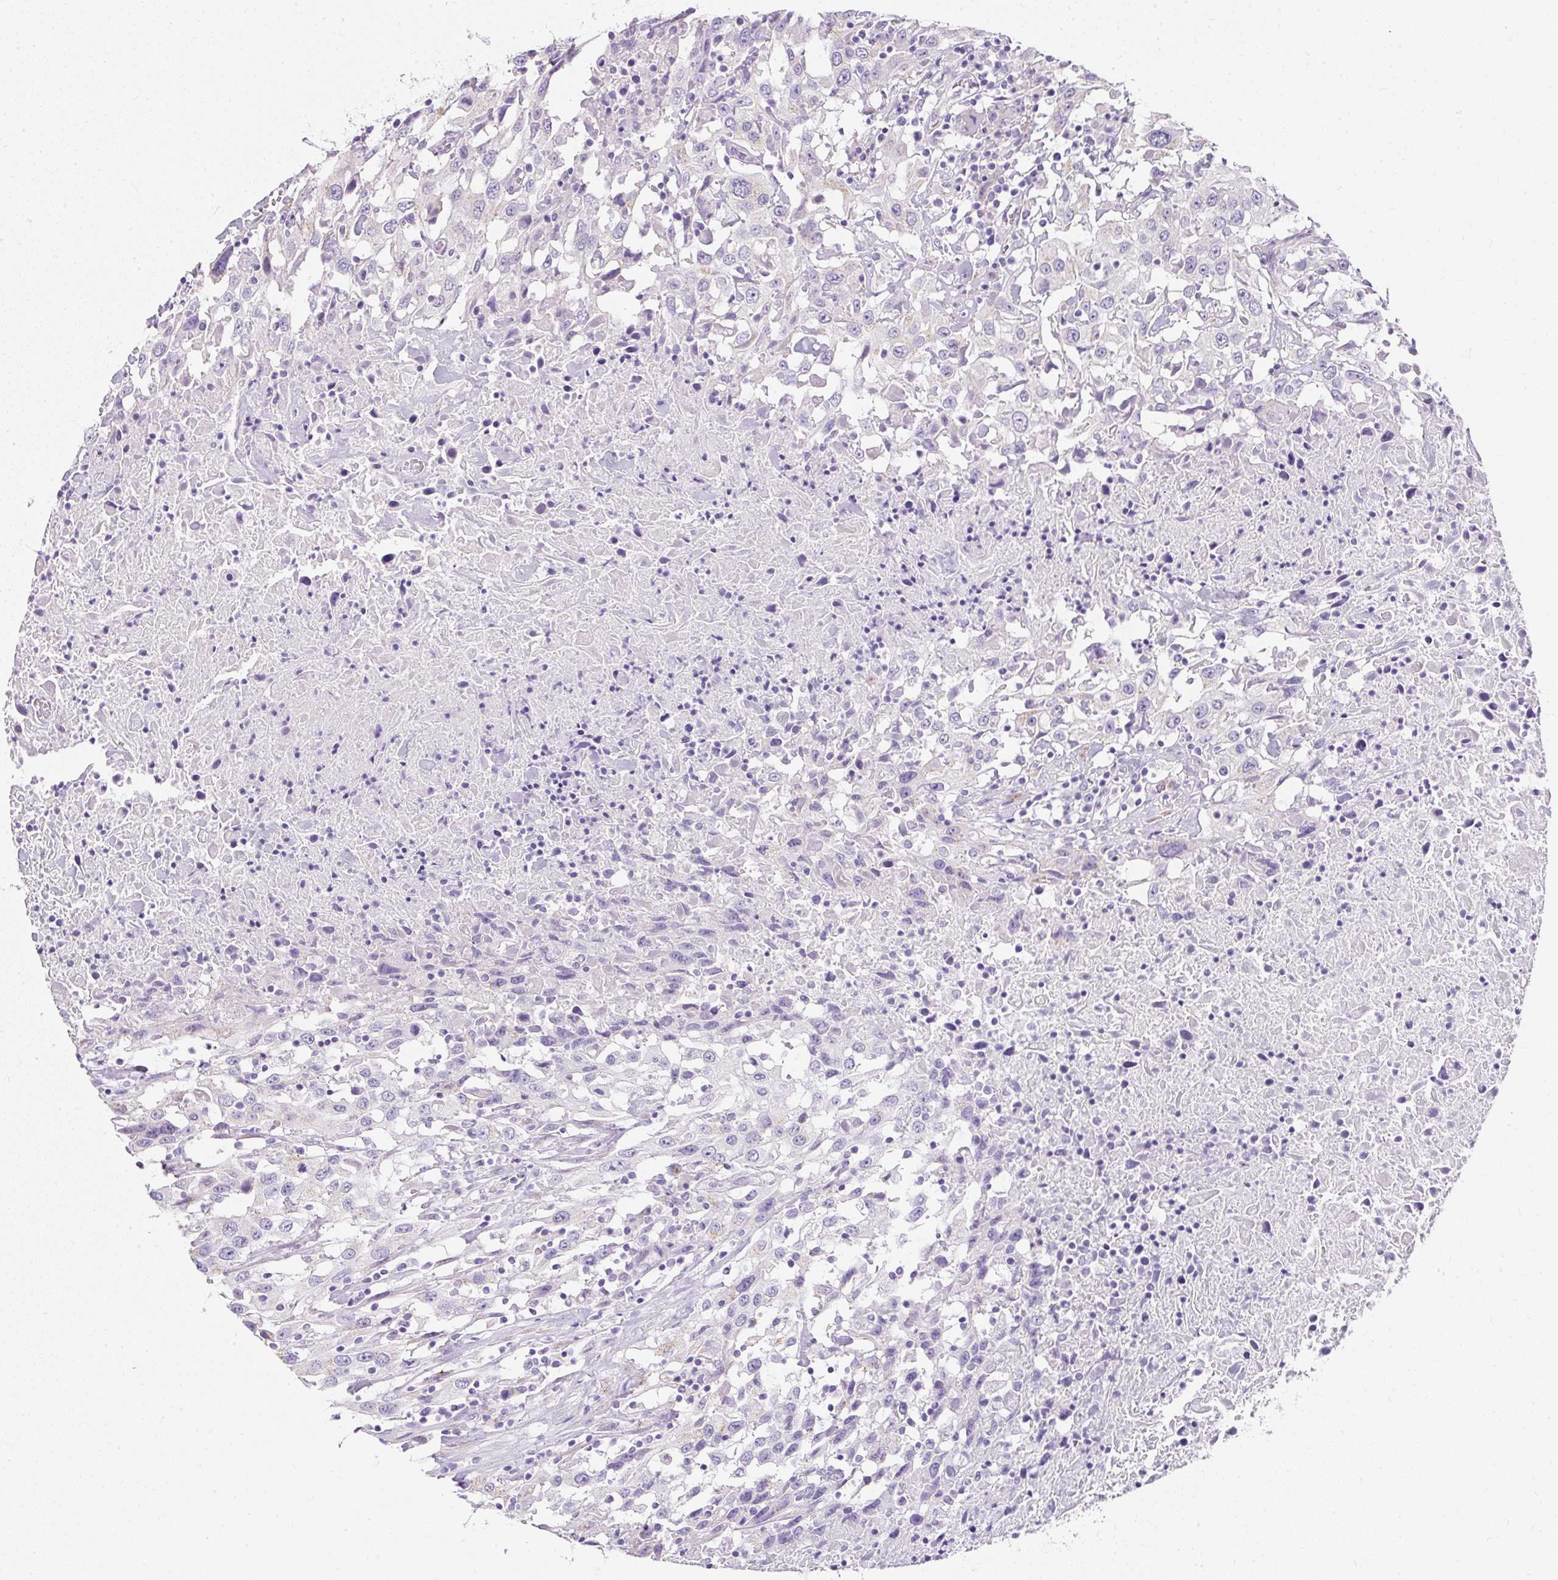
{"staining": {"intensity": "negative", "quantity": "none", "location": "none"}, "tissue": "urothelial cancer", "cell_type": "Tumor cells", "image_type": "cancer", "snomed": [{"axis": "morphology", "description": "Urothelial carcinoma, High grade"}, {"axis": "topography", "description": "Urinary bladder"}], "caption": "Human high-grade urothelial carcinoma stained for a protein using IHC shows no staining in tumor cells.", "gene": "DTX4", "patient": {"sex": "male", "age": 61}}